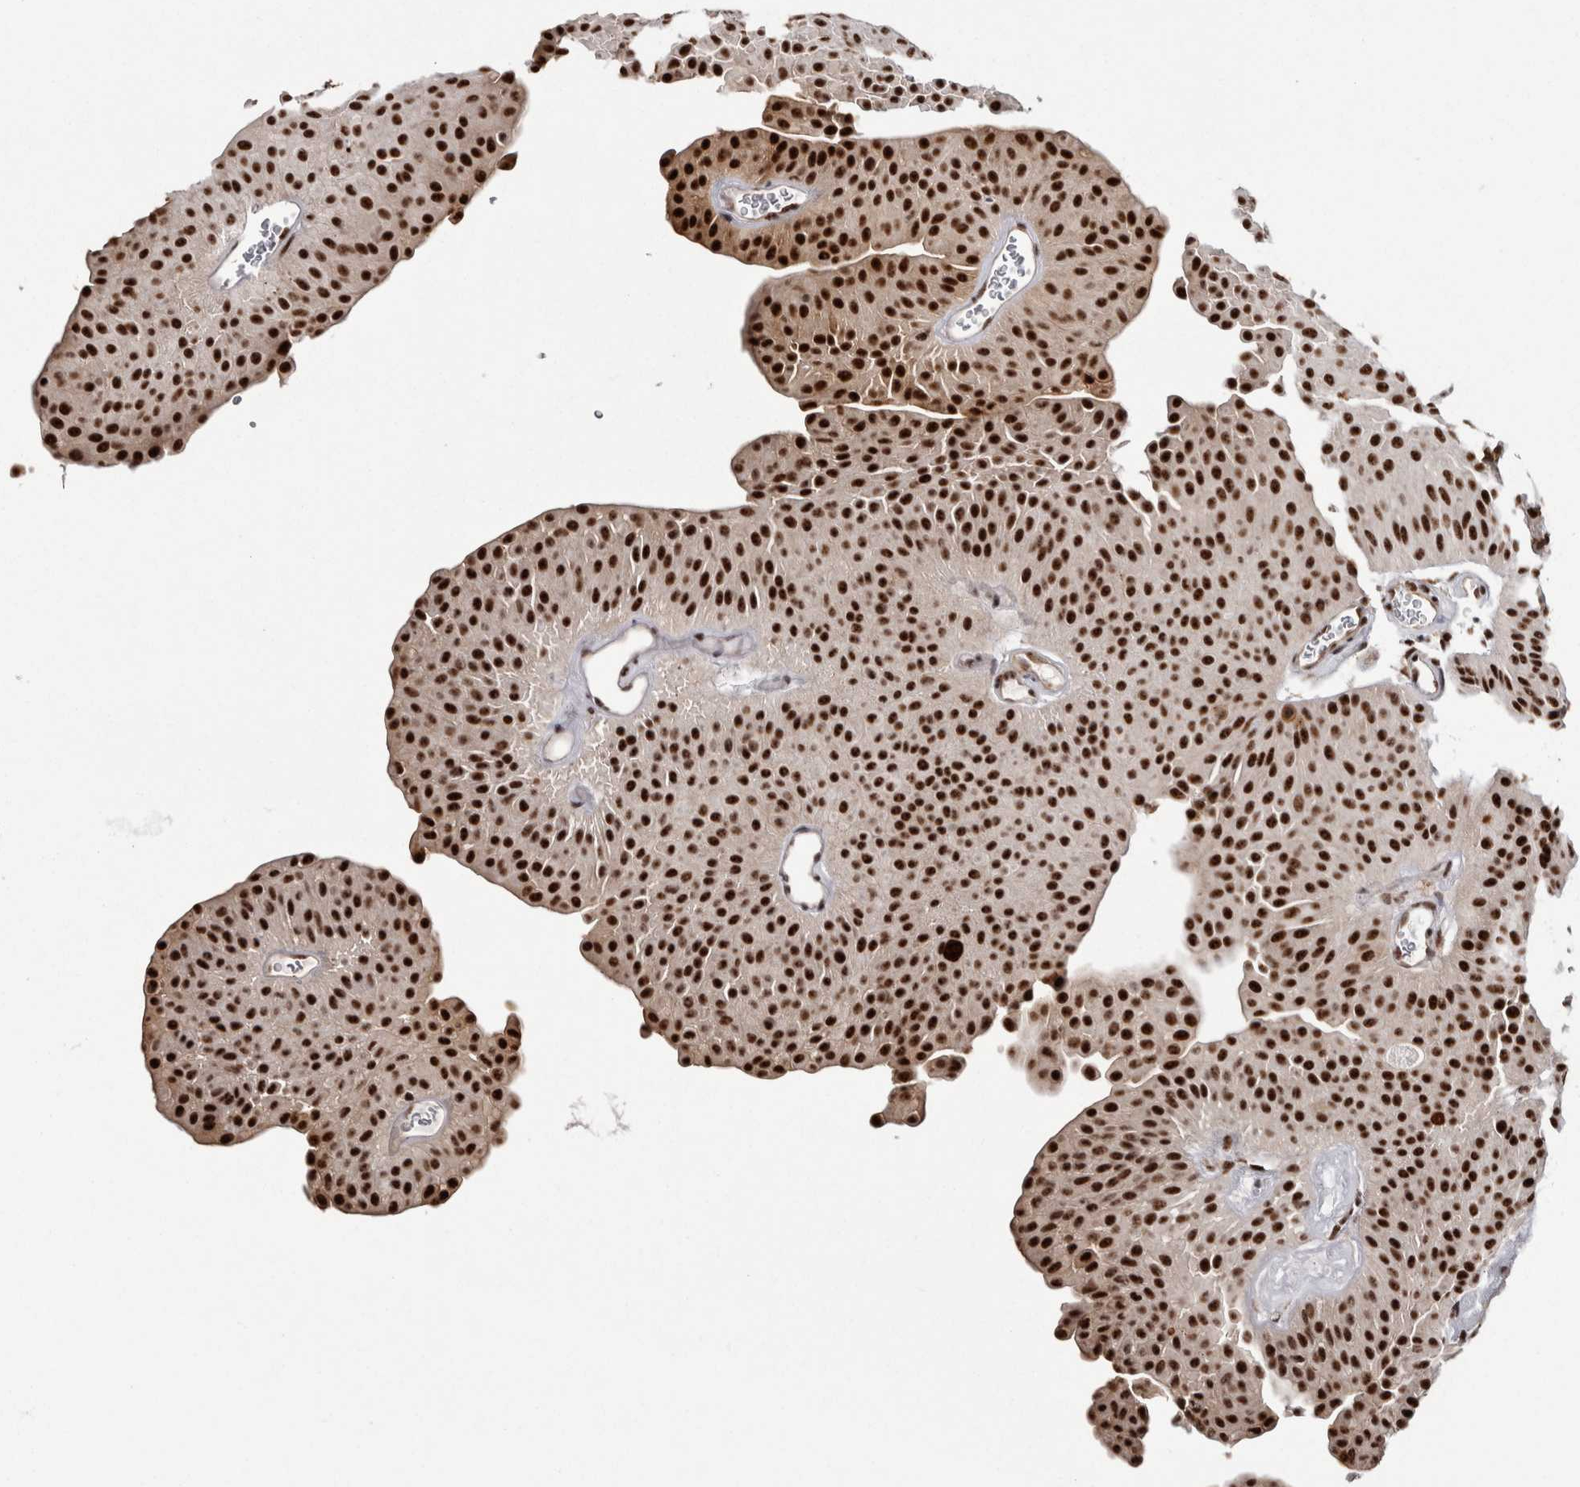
{"staining": {"intensity": "strong", "quantity": ">75%", "location": "nuclear"}, "tissue": "urothelial cancer", "cell_type": "Tumor cells", "image_type": "cancer", "snomed": [{"axis": "morphology", "description": "Urothelial carcinoma, Low grade"}, {"axis": "topography", "description": "Urinary bladder"}], "caption": "This micrograph displays IHC staining of human urothelial cancer, with high strong nuclear expression in approximately >75% of tumor cells.", "gene": "MKNK1", "patient": {"sex": "female", "age": 60}}